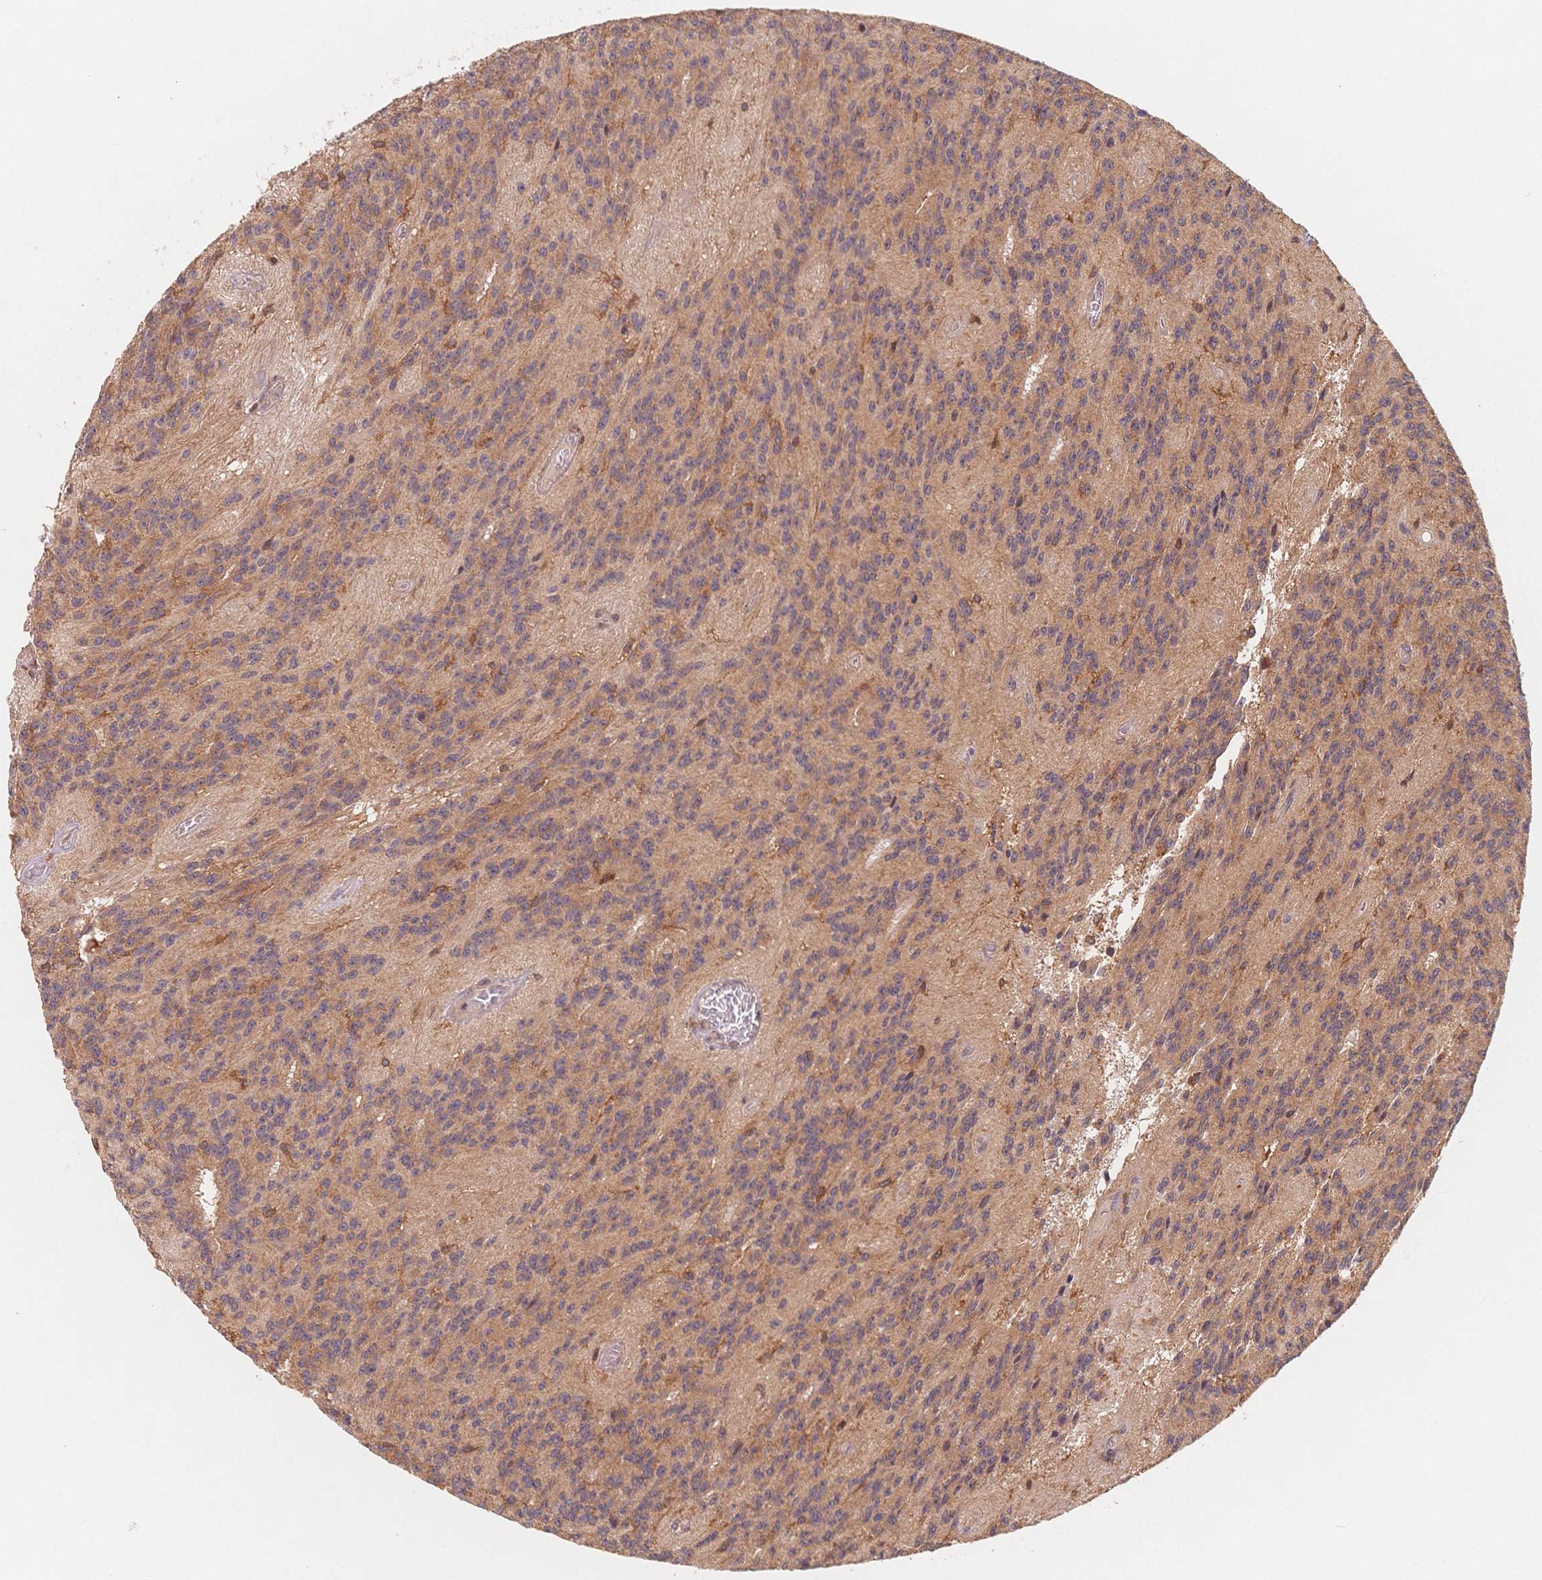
{"staining": {"intensity": "weak", "quantity": "25%-75%", "location": "cytoplasmic/membranous"}, "tissue": "glioma", "cell_type": "Tumor cells", "image_type": "cancer", "snomed": [{"axis": "morphology", "description": "Glioma, malignant, Low grade"}, {"axis": "topography", "description": "Brain"}], "caption": "Immunohistochemical staining of glioma demonstrates low levels of weak cytoplasmic/membranous positivity in approximately 25%-75% of tumor cells.", "gene": "C12orf75", "patient": {"sex": "male", "age": 31}}